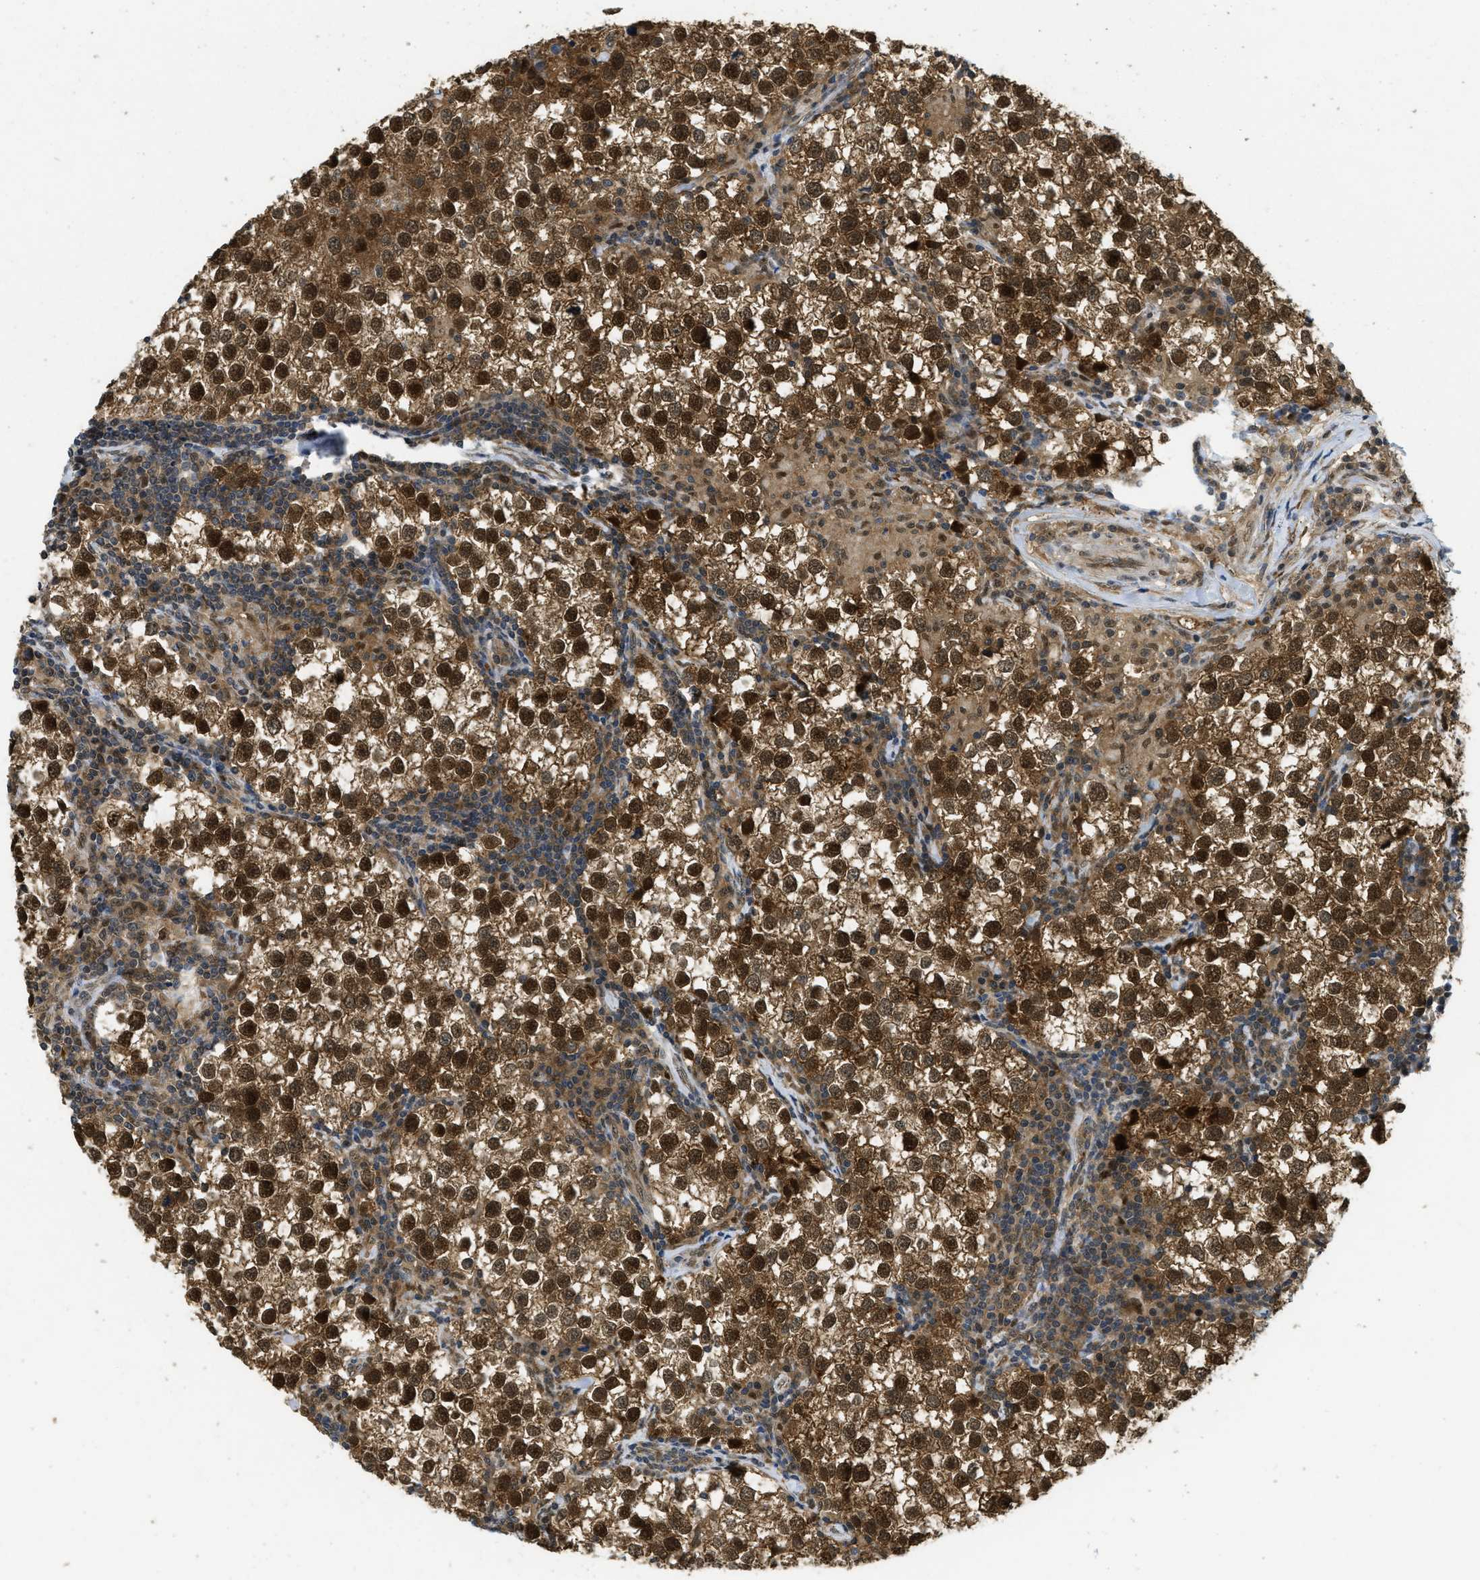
{"staining": {"intensity": "strong", "quantity": ">75%", "location": "cytoplasmic/membranous,nuclear"}, "tissue": "testis cancer", "cell_type": "Tumor cells", "image_type": "cancer", "snomed": [{"axis": "morphology", "description": "Seminoma, NOS"}, {"axis": "morphology", "description": "Carcinoma, Embryonal, NOS"}, {"axis": "topography", "description": "Testis"}], "caption": "Approximately >75% of tumor cells in testis cancer (seminoma) exhibit strong cytoplasmic/membranous and nuclear protein staining as visualized by brown immunohistochemical staining.", "gene": "PSMC5", "patient": {"sex": "male", "age": 36}}